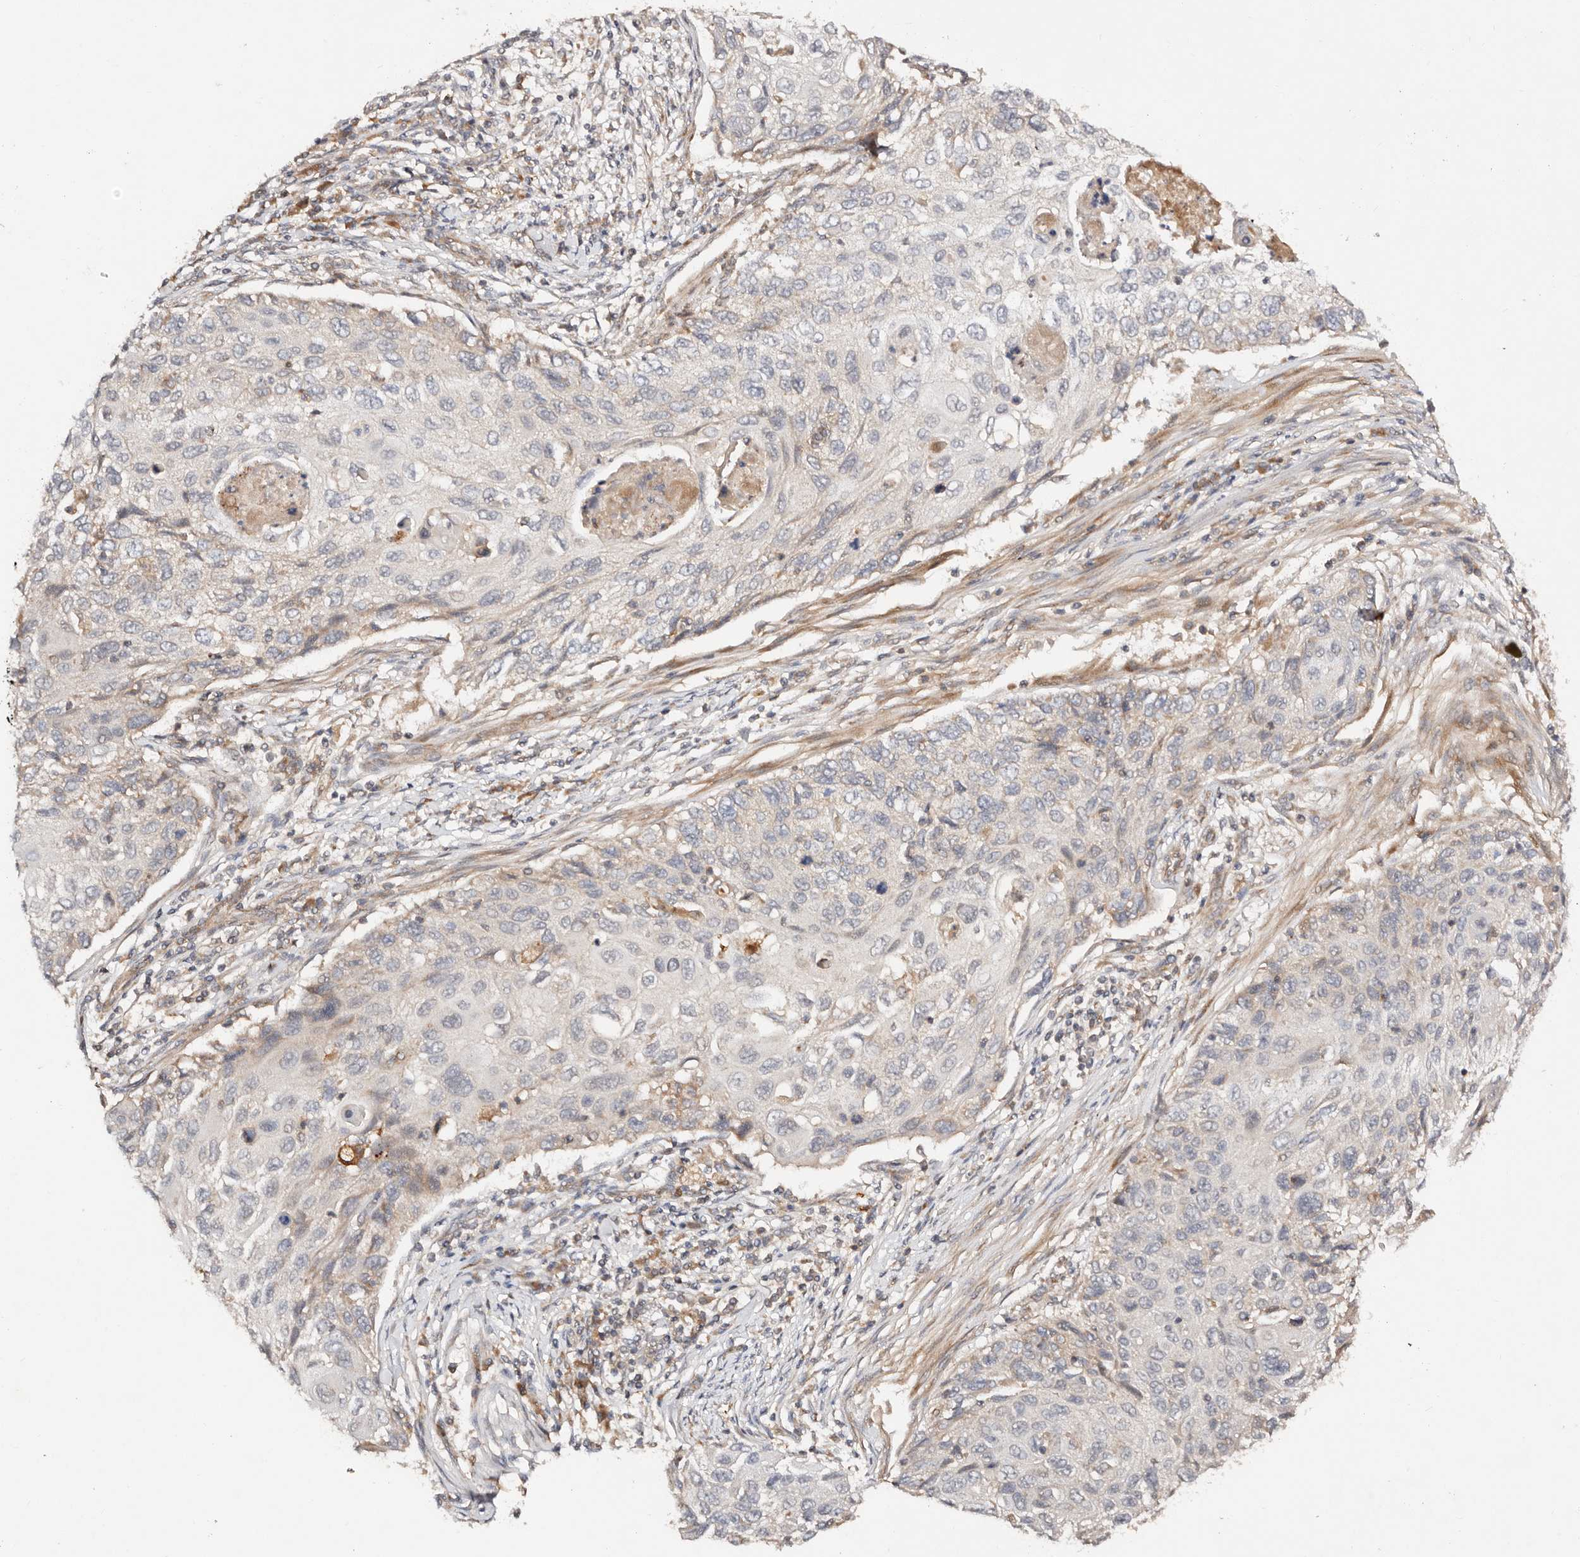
{"staining": {"intensity": "negative", "quantity": "none", "location": "none"}, "tissue": "cervical cancer", "cell_type": "Tumor cells", "image_type": "cancer", "snomed": [{"axis": "morphology", "description": "Squamous cell carcinoma, NOS"}, {"axis": "topography", "description": "Cervix"}], "caption": "This is an immunohistochemistry (IHC) photomicrograph of human cervical squamous cell carcinoma. There is no staining in tumor cells.", "gene": "DENND11", "patient": {"sex": "female", "age": 70}}